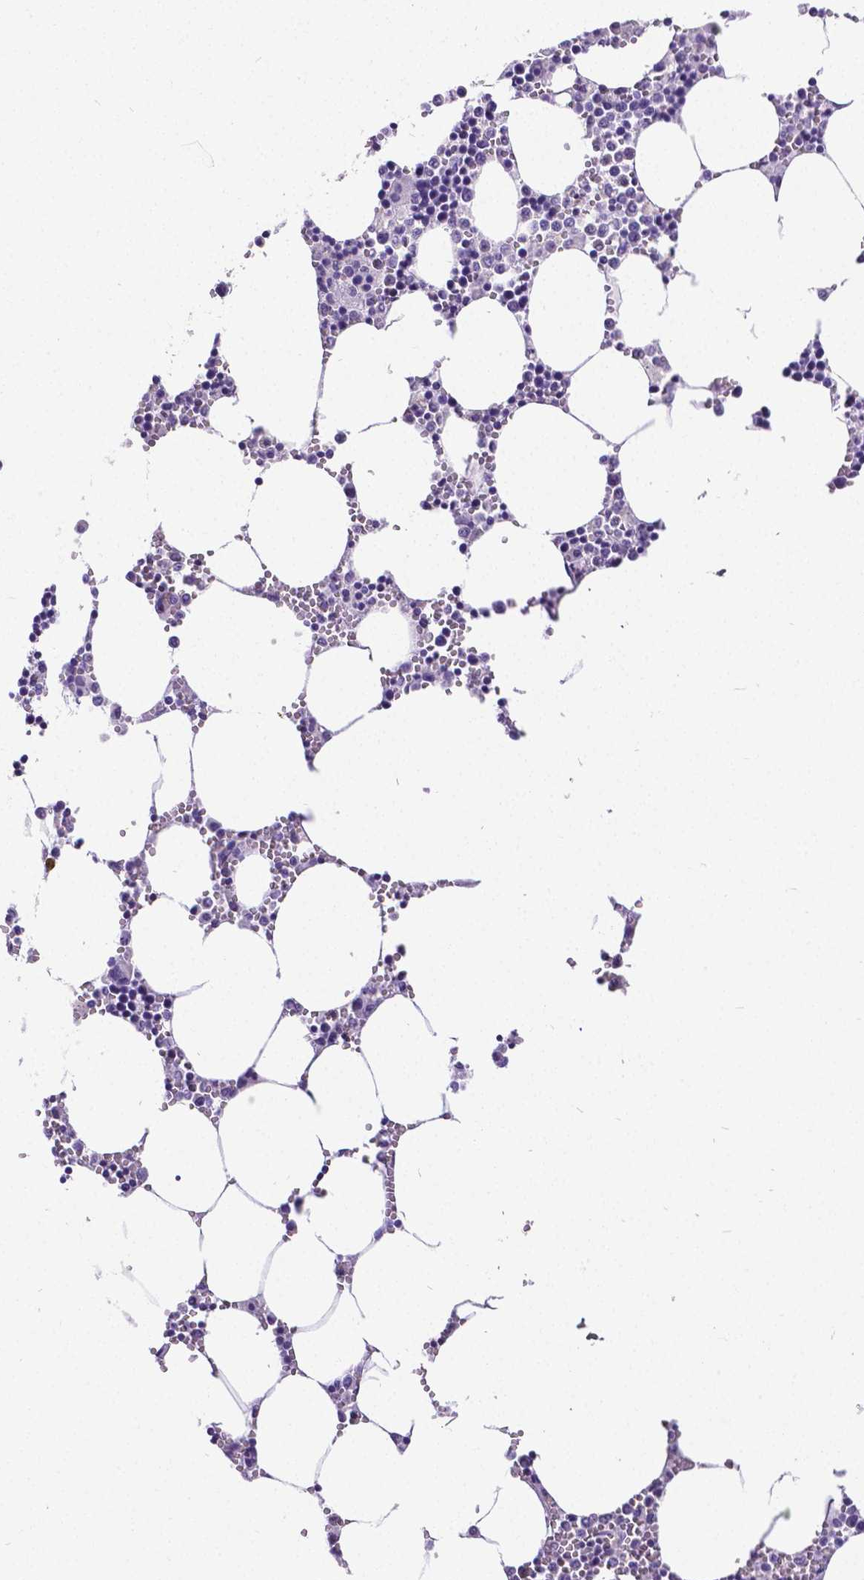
{"staining": {"intensity": "negative", "quantity": "none", "location": "none"}, "tissue": "bone marrow", "cell_type": "Hematopoietic cells", "image_type": "normal", "snomed": [{"axis": "morphology", "description": "Normal tissue, NOS"}, {"axis": "topography", "description": "Bone marrow"}], "caption": "Immunohistochemical staining of unremarkable bone marrow demonstrates no significant staining in hematopoietic cells.", "gene": "SATB2", "patient": {"sex": "male", "age": 54}}